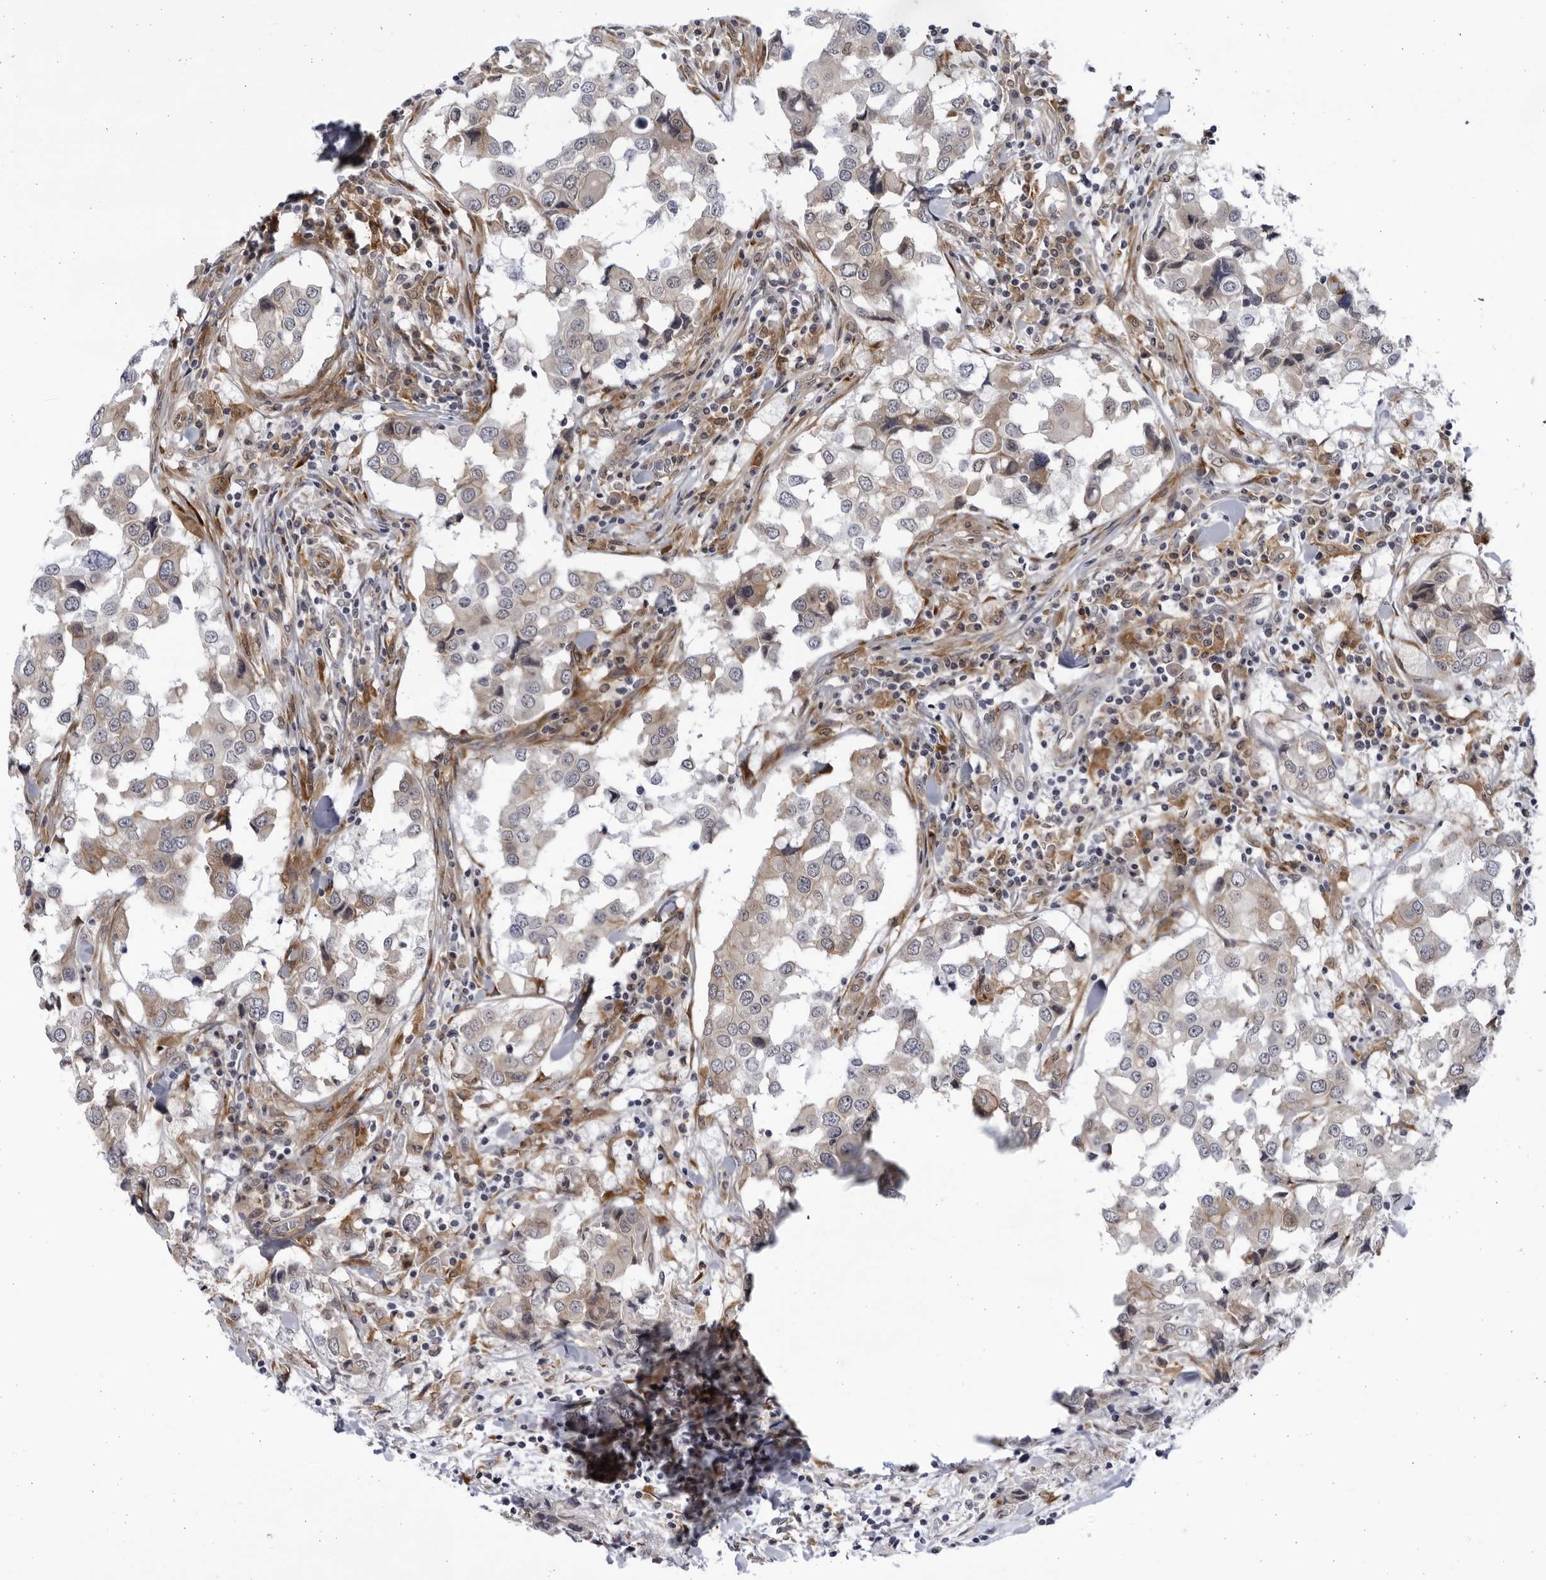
{"staining": {"intensity": "negative", "quantity": "none", "location": "none"}, "tissue": "breast cancer", "cell_type": "Tumor cells", "image_type": "cancer", "snomed": [{"axis": "morphology", "description": "Duct carcinoma"}, {"axis": "topography", "description": "Breast"}], "caption": "IHC of invasive ductal carcinoma (breast) exhibits no staining in tumor cells.", "gene": "BMP2K", "patient": {"sex": "female", "age": 27}}